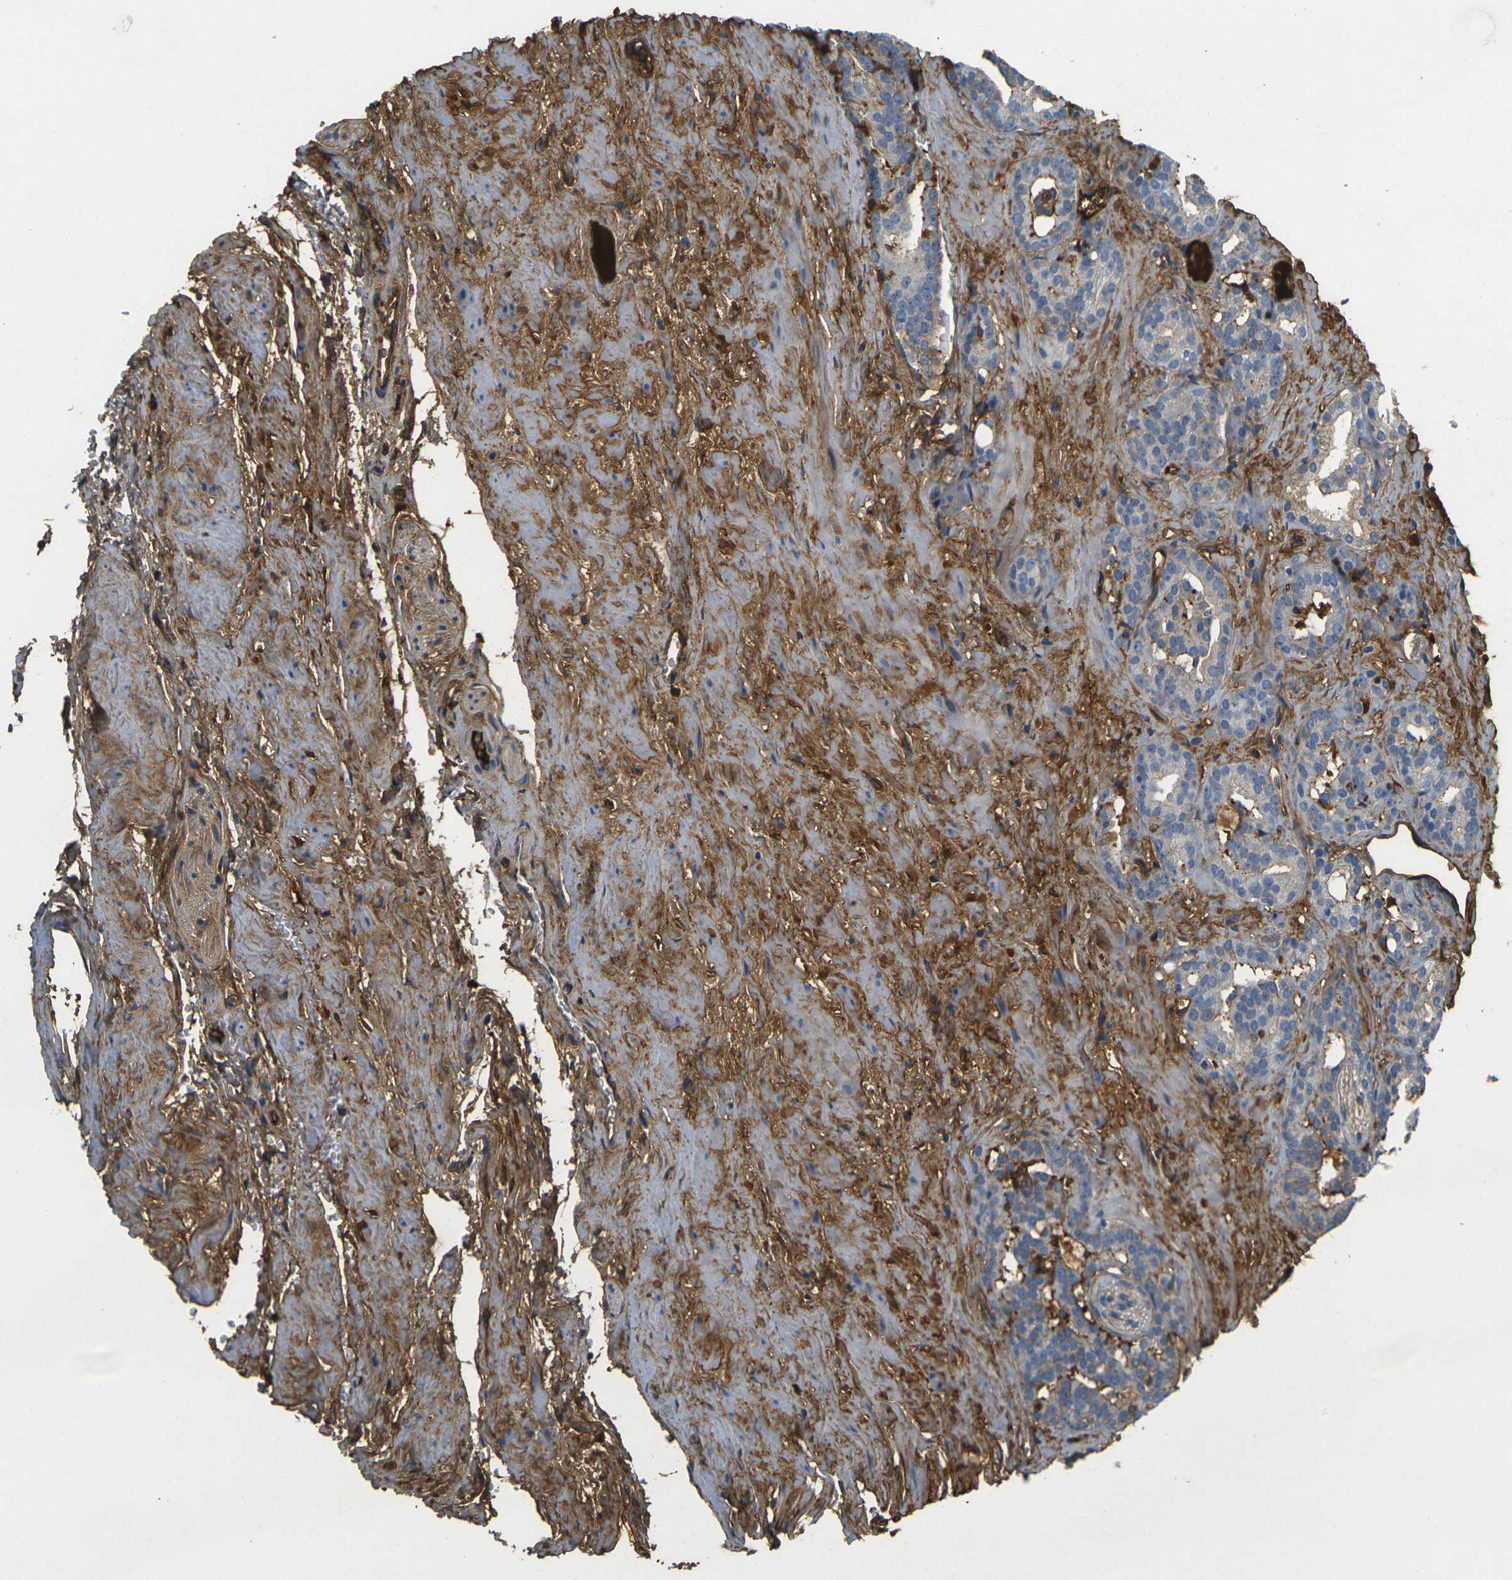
{"staining": {"intensity": "strong", "quantity": "25%-75%", "location": "cytoplasmic/membranous"}, "tissue": "prostate cancer", "cell_type": "Tumor cells", "image_type": "cancer", "snomed": [{"axis": "morphology", "description": "Adenocarcinoma, Low grade"}, {"axis": "topography", "description": "Prostate"}], "caption": "Immunohistochemical staining of low-grade adenocarcinoma (prostate) shows high levels of strong cytoplasmic/membranous positivity in approximately 25%-75% of tumor cells. (IHC, brightfield microscopy, high magnification).", "gene": "PLCD1", "patient": {"sex": "male", "age": 63}}